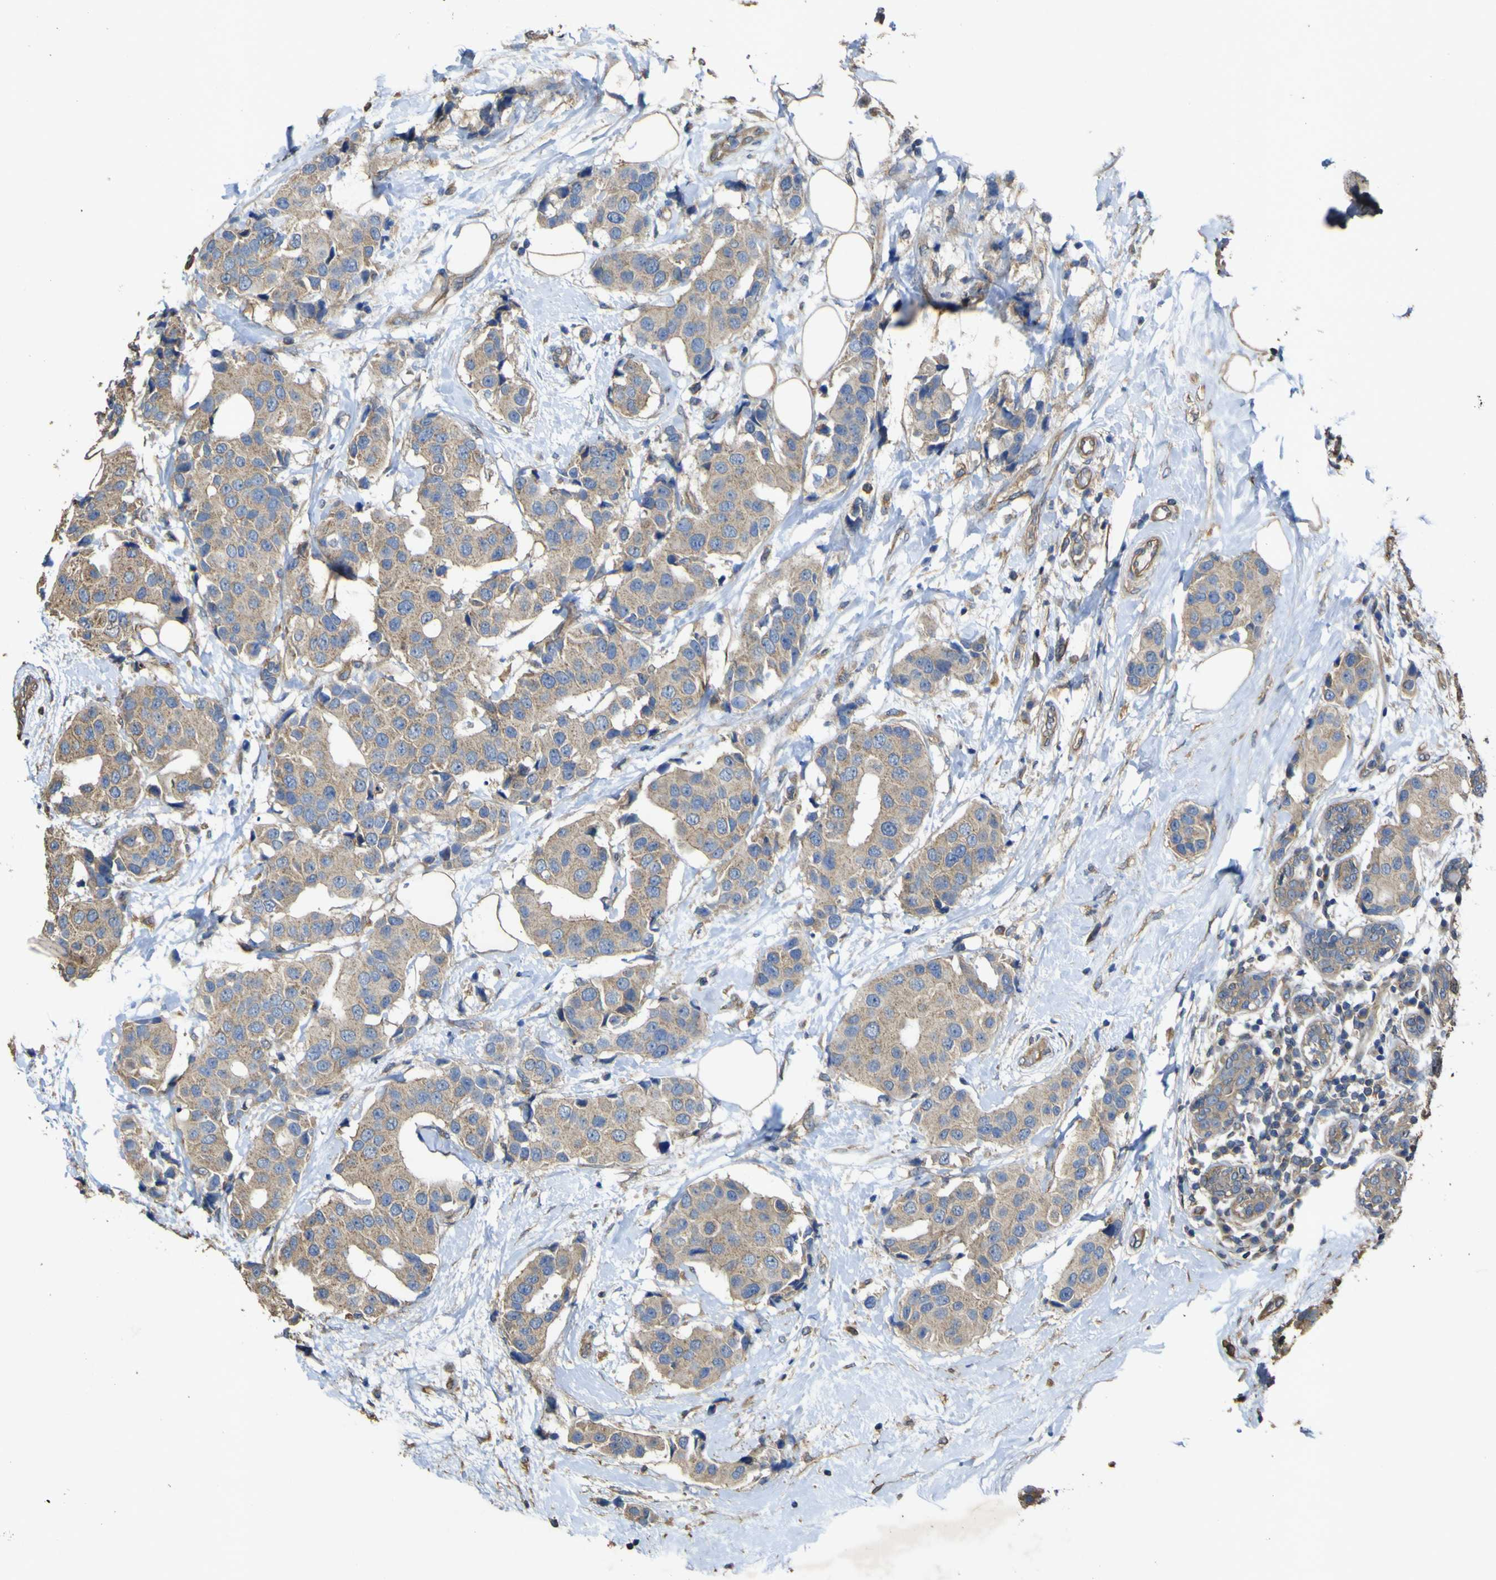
{"staining": {"intensity": "weak", "quantity": ">75%", "location": "cytoplasmic/membranous"}, "tissue": "breast cancer", "cell_type": "Tumor cells", "image_type": "cancer", "snomed": [{"axis": "morphology", "description": "Normal tissue, NOS"}, {"axis": "morphology", "description": "Duct carcinoma"}, {"axis": "topography", "description": "Breast"}], "caption": "Protein staining of breast cancer tissue demonstrates weak cytoplasmic/membranous expression in about >75% of tumor cells.", "gene": "TNFSF15", "patient": {"sex": "female", "age": 39}}